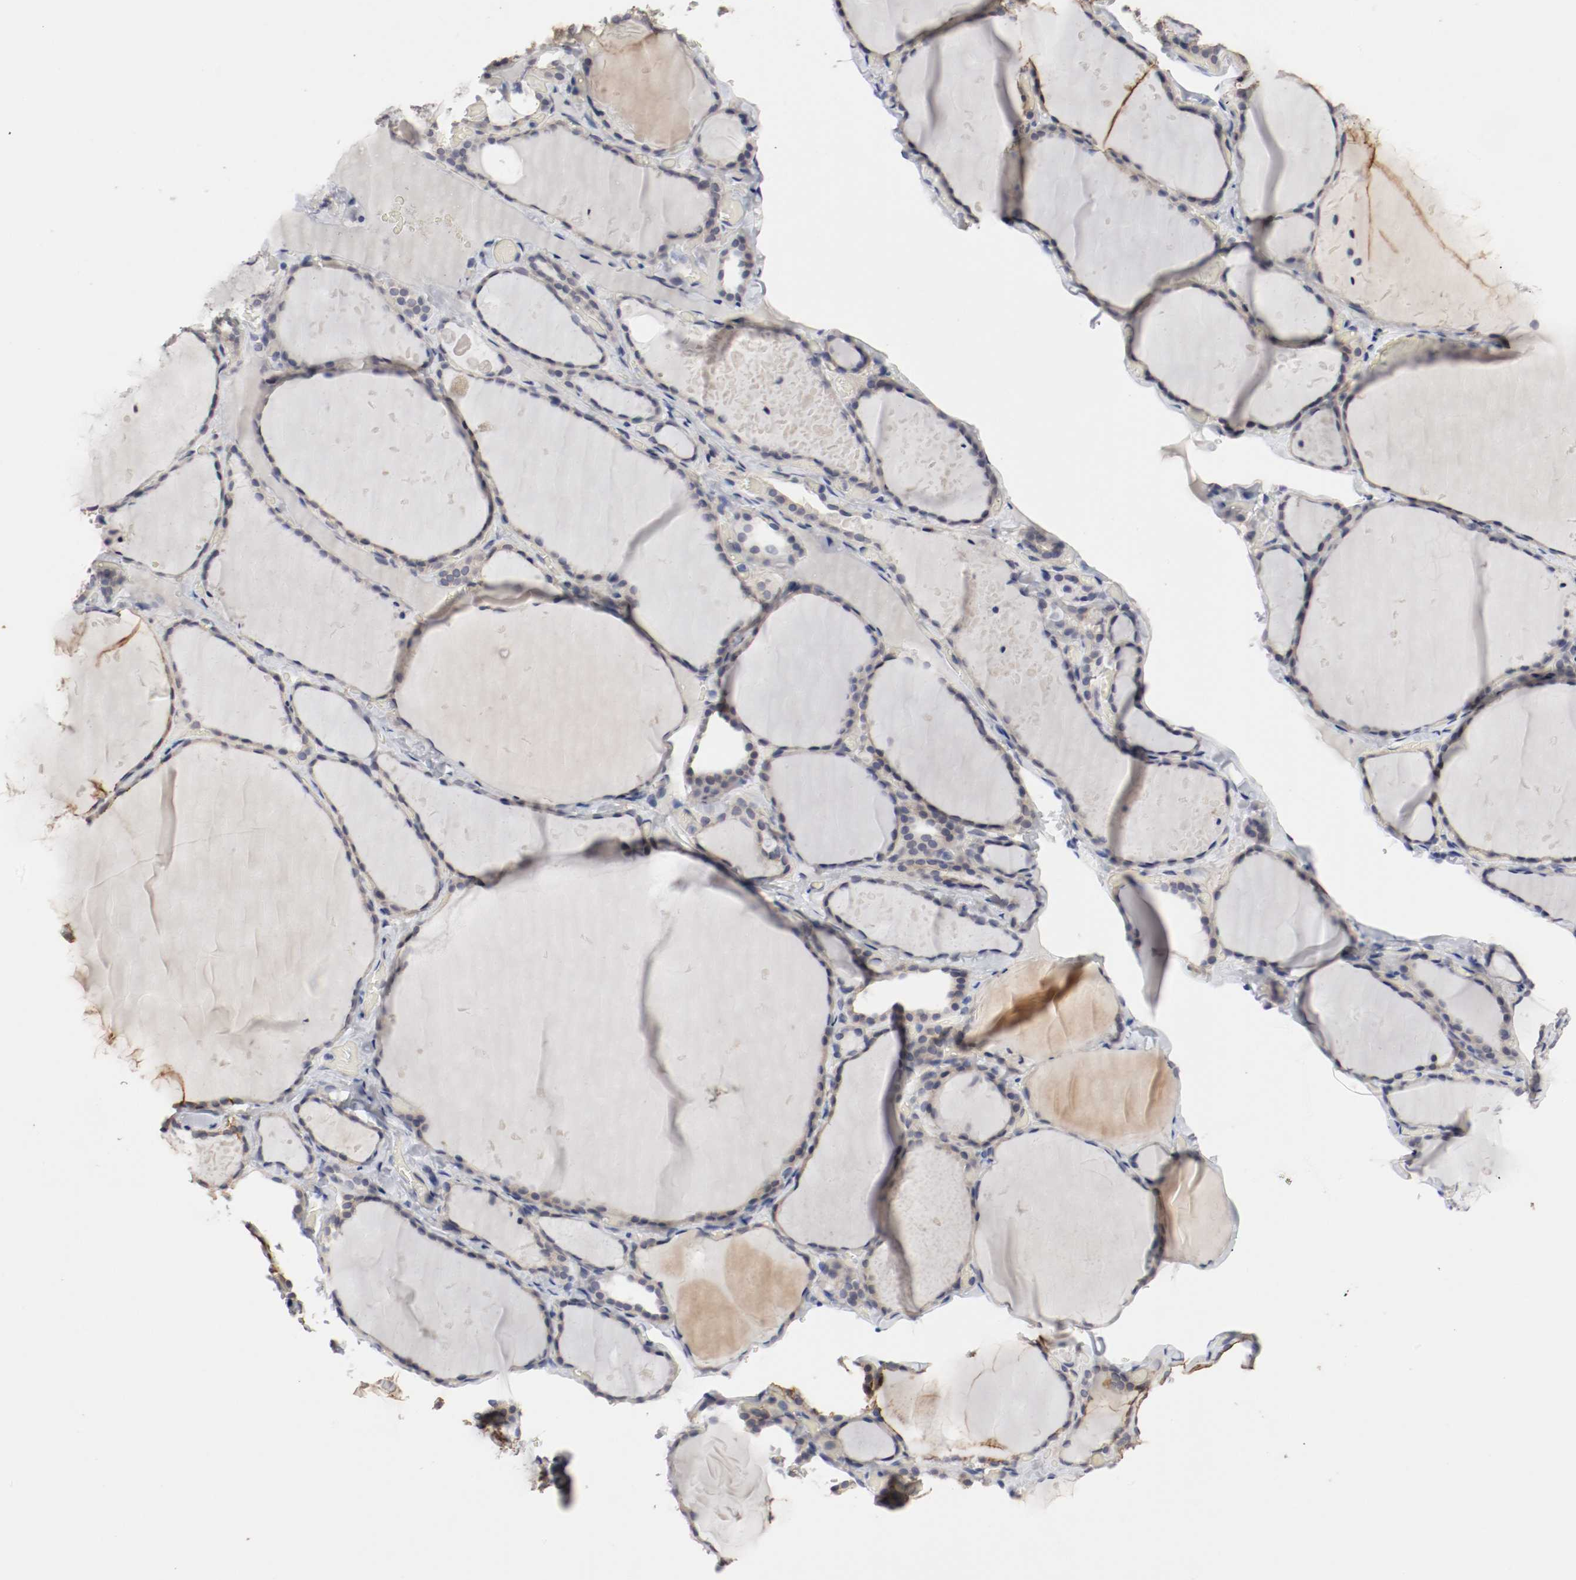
{"staining": {"intensity": "weak", "quantity": "25%-75%", "location": "cytoplasmic/membranous"}, "tissue": "thyroid gland", "cell_type": "Glandular cells", "image_type": "normal", "snomed": [{"axis": "morphology", "description": "Normal tissue, NOS"}, {"axis": "topography", "description": "Thyroid gland"}], "caption": "Normal thyroid gland exhibits weak cytoplasmic/membranous expression in about 25%-75% of glandular cells, visualized by immunohistochemistry.", "gene": "KIT", "patient": {"sex": "female", "age": 22}}